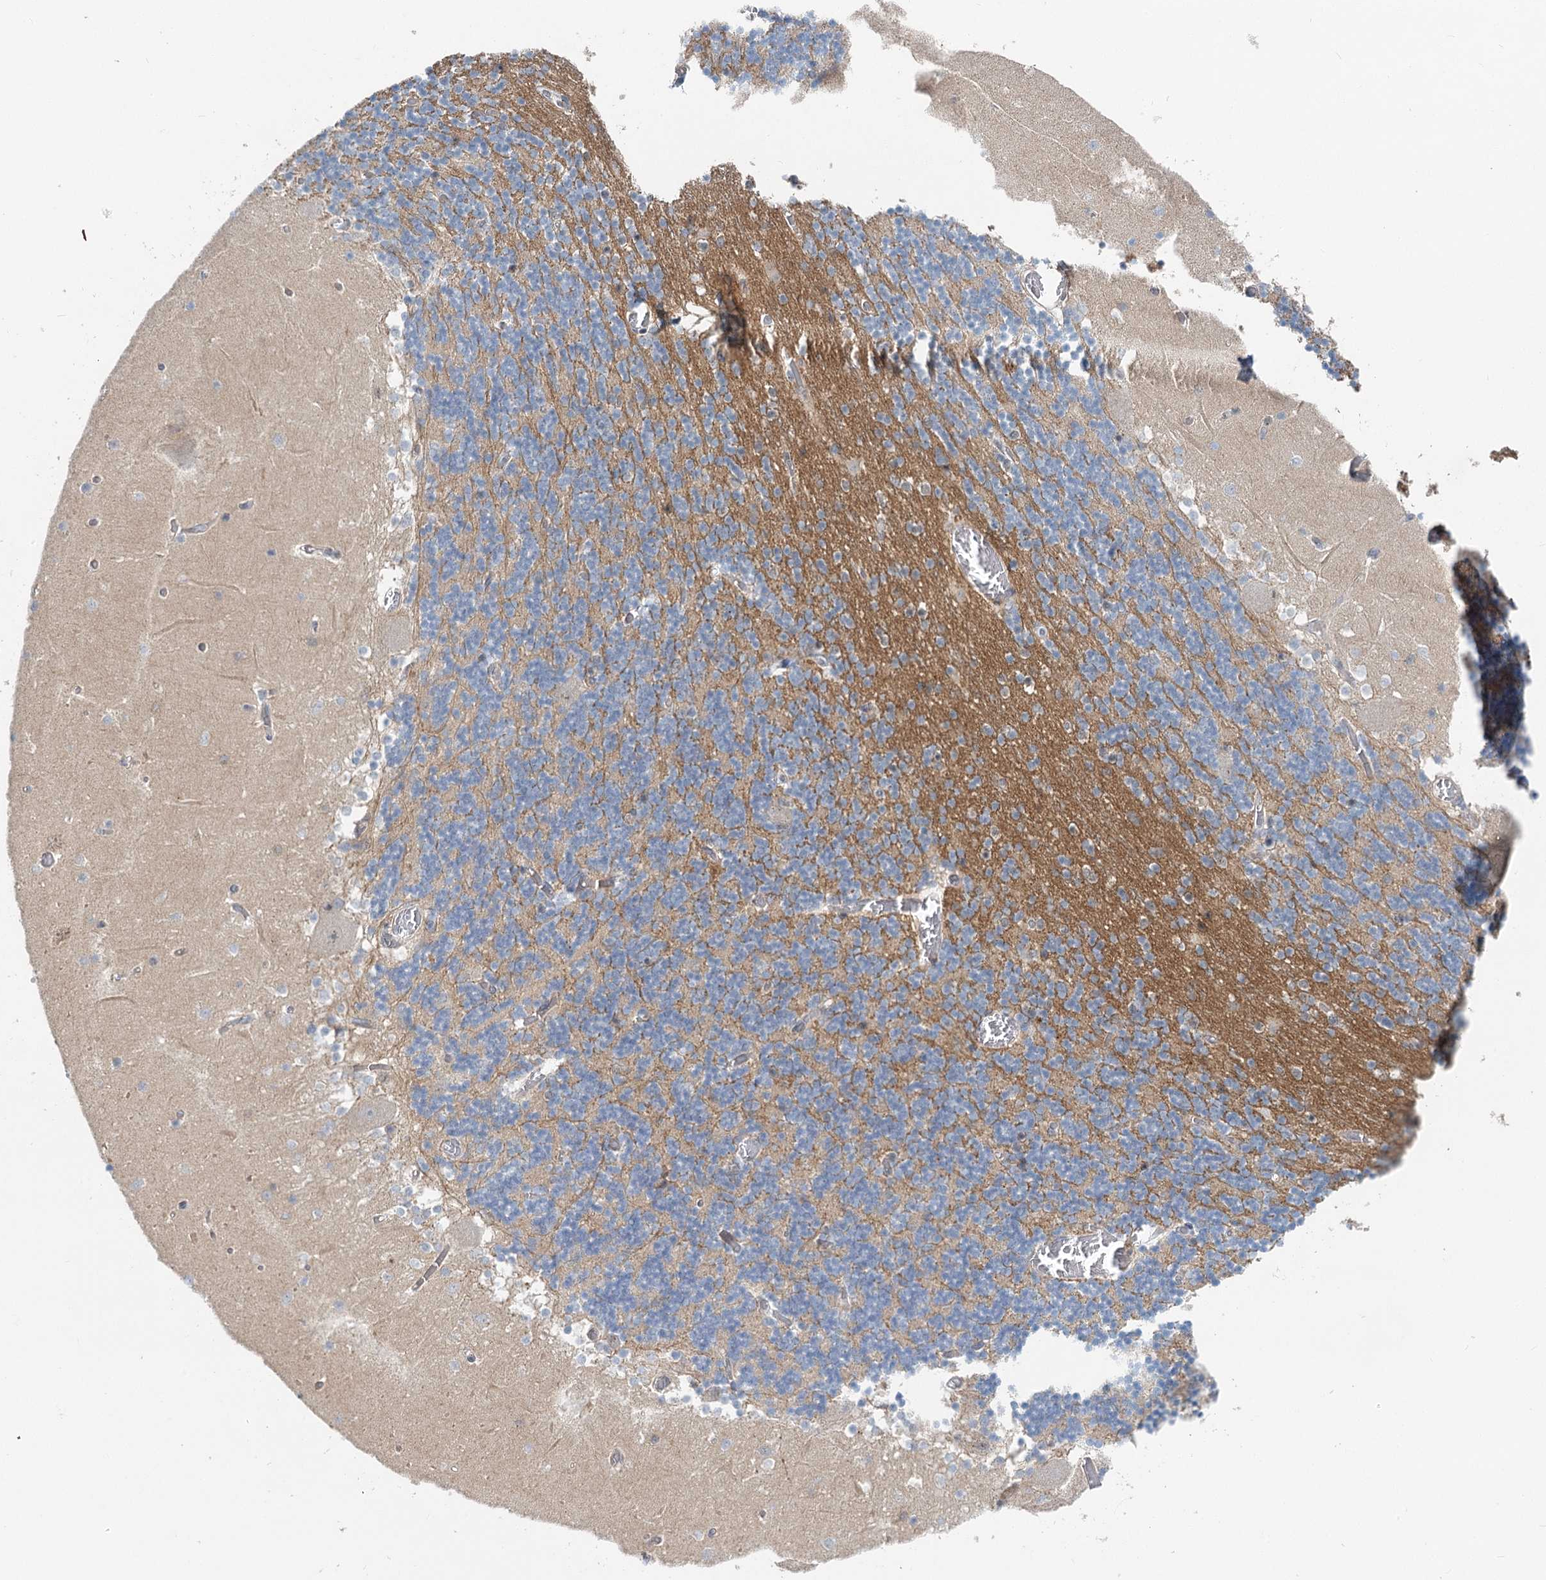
{"staining": {"intensity": "moderate", "quantity": "<25%", "location": "cytoplasmic/membranous"}, "tissue": "cerebellum", "cell_type": "Cells in granular layer", "image_type": "normal", "snomed": [{"axis": "morphology", "description": "Normal tissue, NOS"}, {"axis": "topography", "description": "Cerebellum"}], "caption": "Immunohistochemistry (IHC) of benign cerebellum demonstrates low levels of moderate cytoplasmic/membranous staining in approximately <25% of cells in granular layer. The staining is performed using DAB brown chromogen to label protein expression. The nuclei are counter-stained blue using hematoxylin.", "gene": "CDC42SE2", "patient": {"sex": "female", "age": 28}}